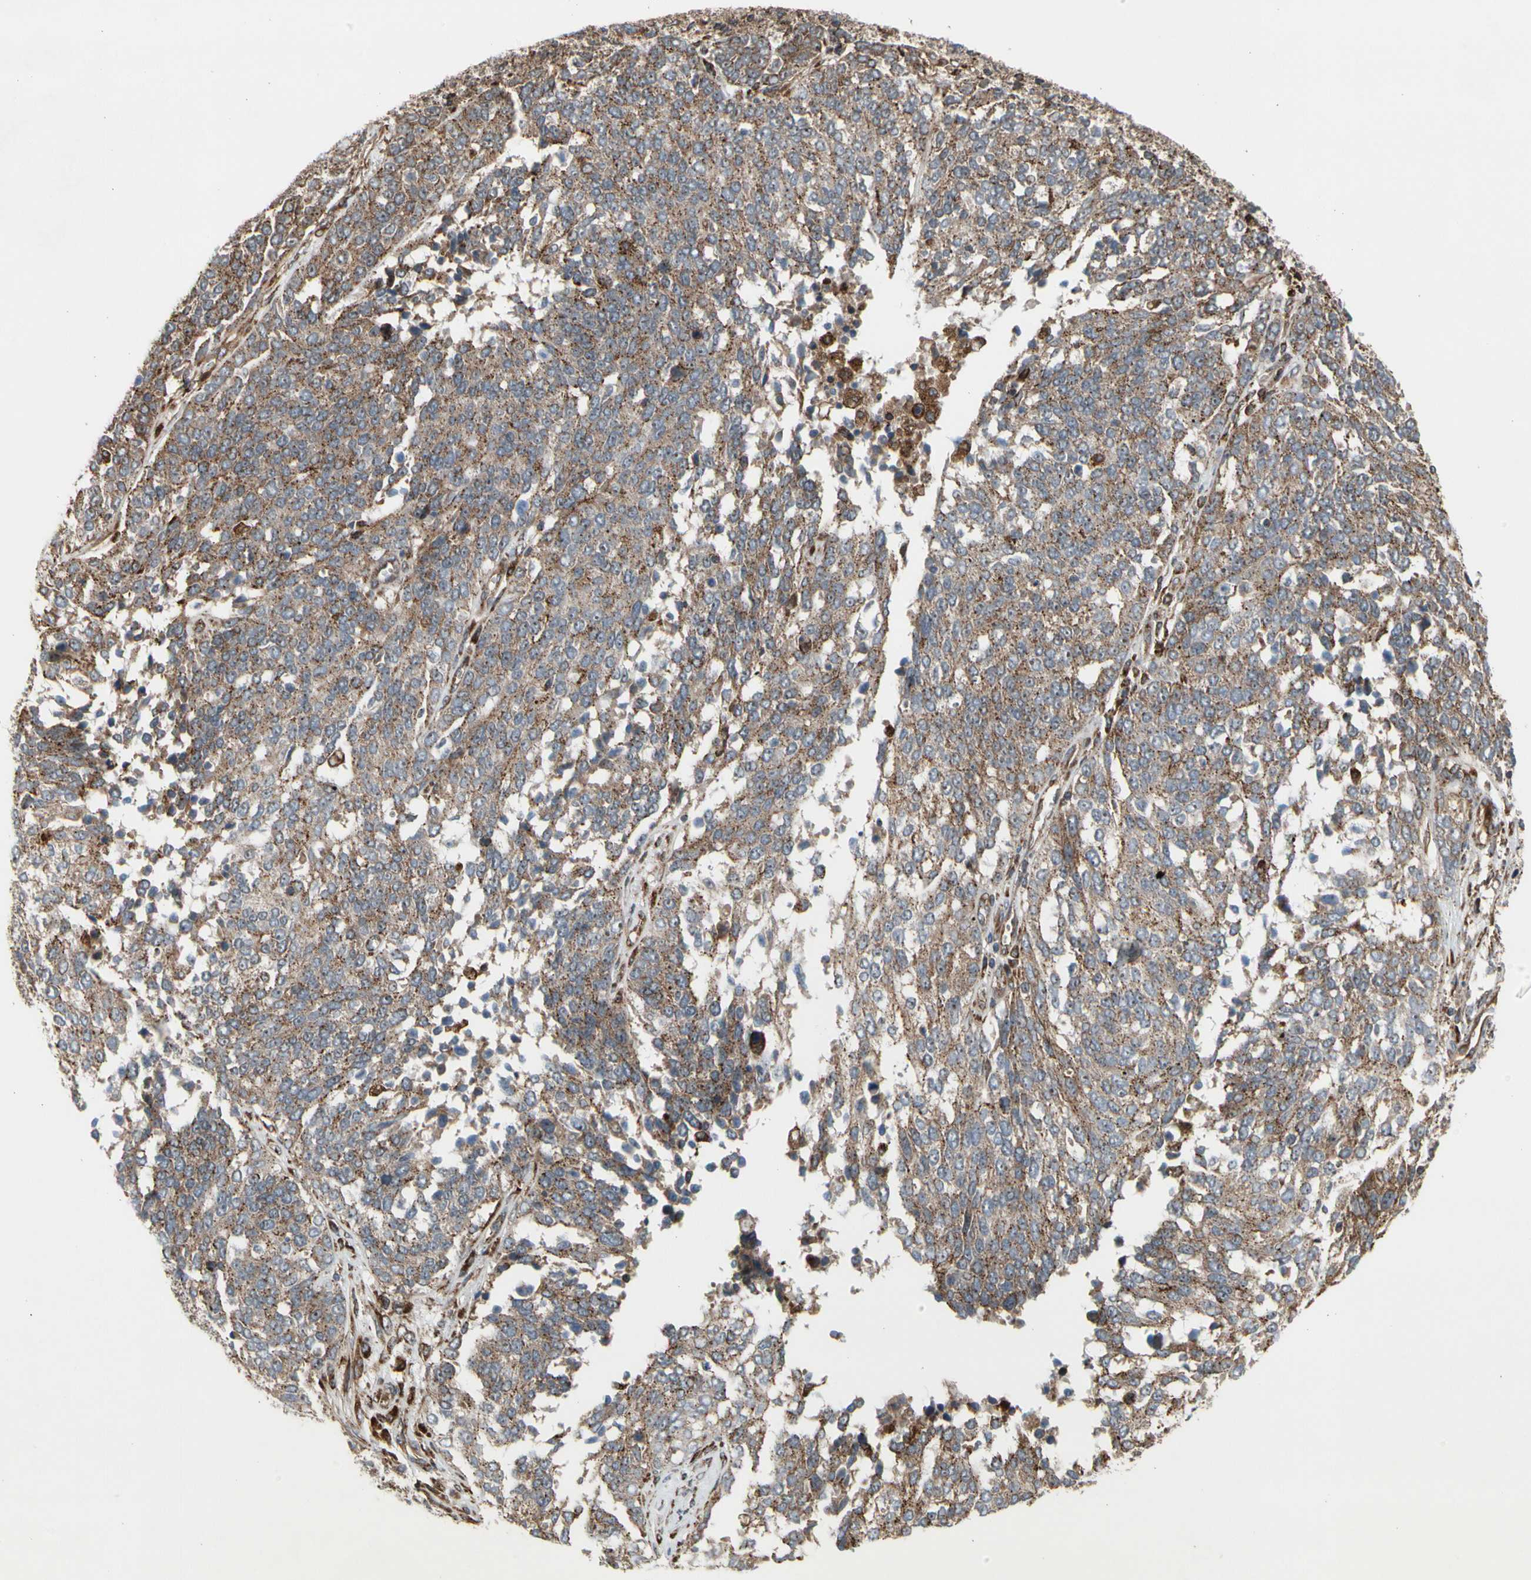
{"staining": {"intensity": "moderate", "quantity": ">75%", "location": "cytoplasmic/membranous"}, "tissue": "ovarian cancer", "cell_type": "Tumor cells", "image_type": "cancer", "snomed": [{"axis": "morphology", "description": "Cystadenocarcinoma, serous, NOS"}, {"axis": "topography", "description": "Ovary"}], "caption": "Immunohistochemistry photomicrograph of human ovarian cancer stained for a protein (brown), which demonstrates medium levels of moderate cytoplasmic/membranous staining in approximately >75% of tumor cells.", "gene": "SLC39A9", "patient": {"sex": "female", "age": 44}}